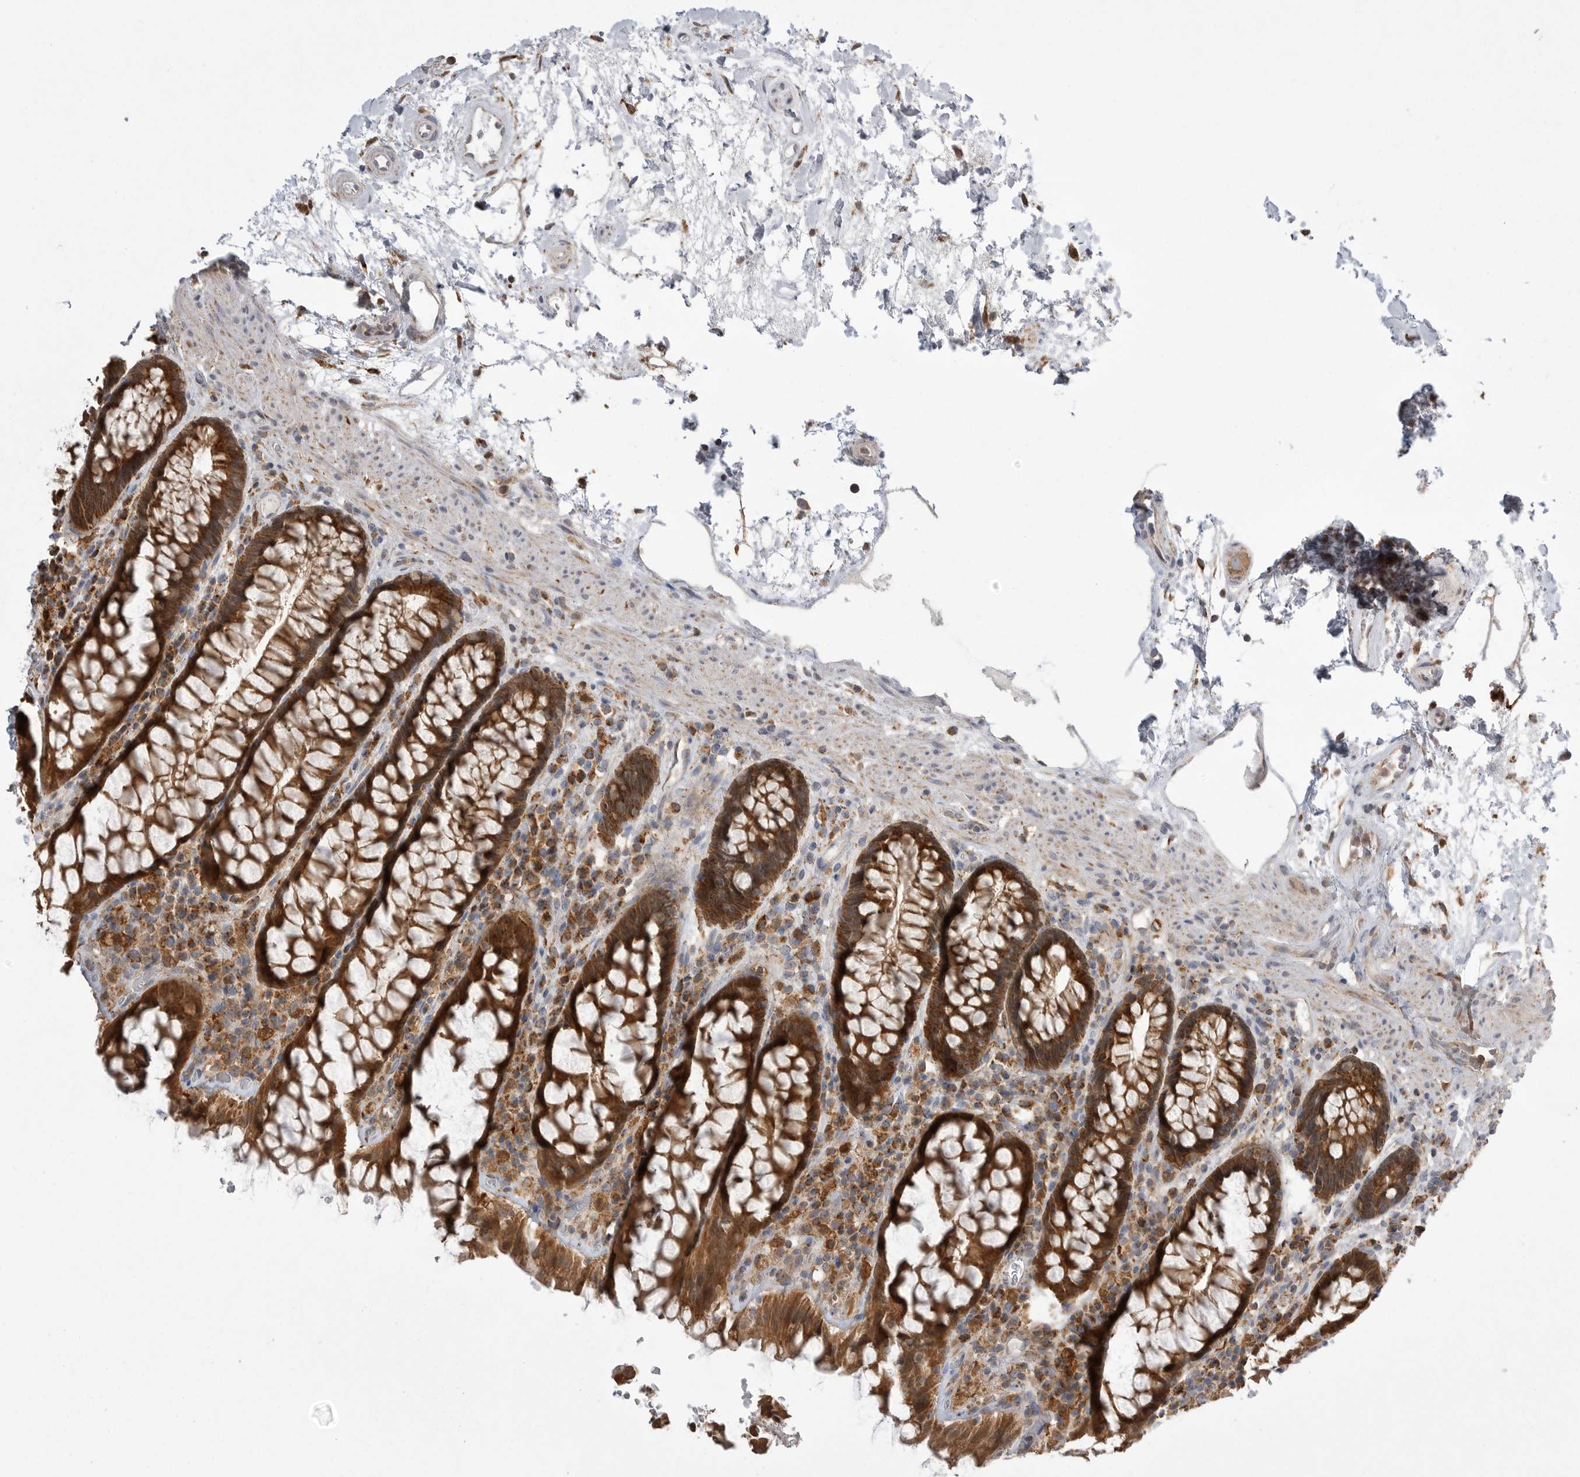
{"staining": {"intensity": "strong", "quantity": ">75%", "location": "cytoplasmic/membranous"}, "tissue": "rectum", "cell_type": "Glandular cells", "image_type": "normal", "snomed": [{"axis": "morphology", "description": "Normal tissue, NOS"}, {"axis": "topography", "description": "Rectum"}], "caption": "Glandular cells demonstrate strong cytoplasmic/membranous expression in approximately >75% of cells in unremarkable rectum.", "gene": "KYAT3", "patient": {"sex": "male", "age": 64}}